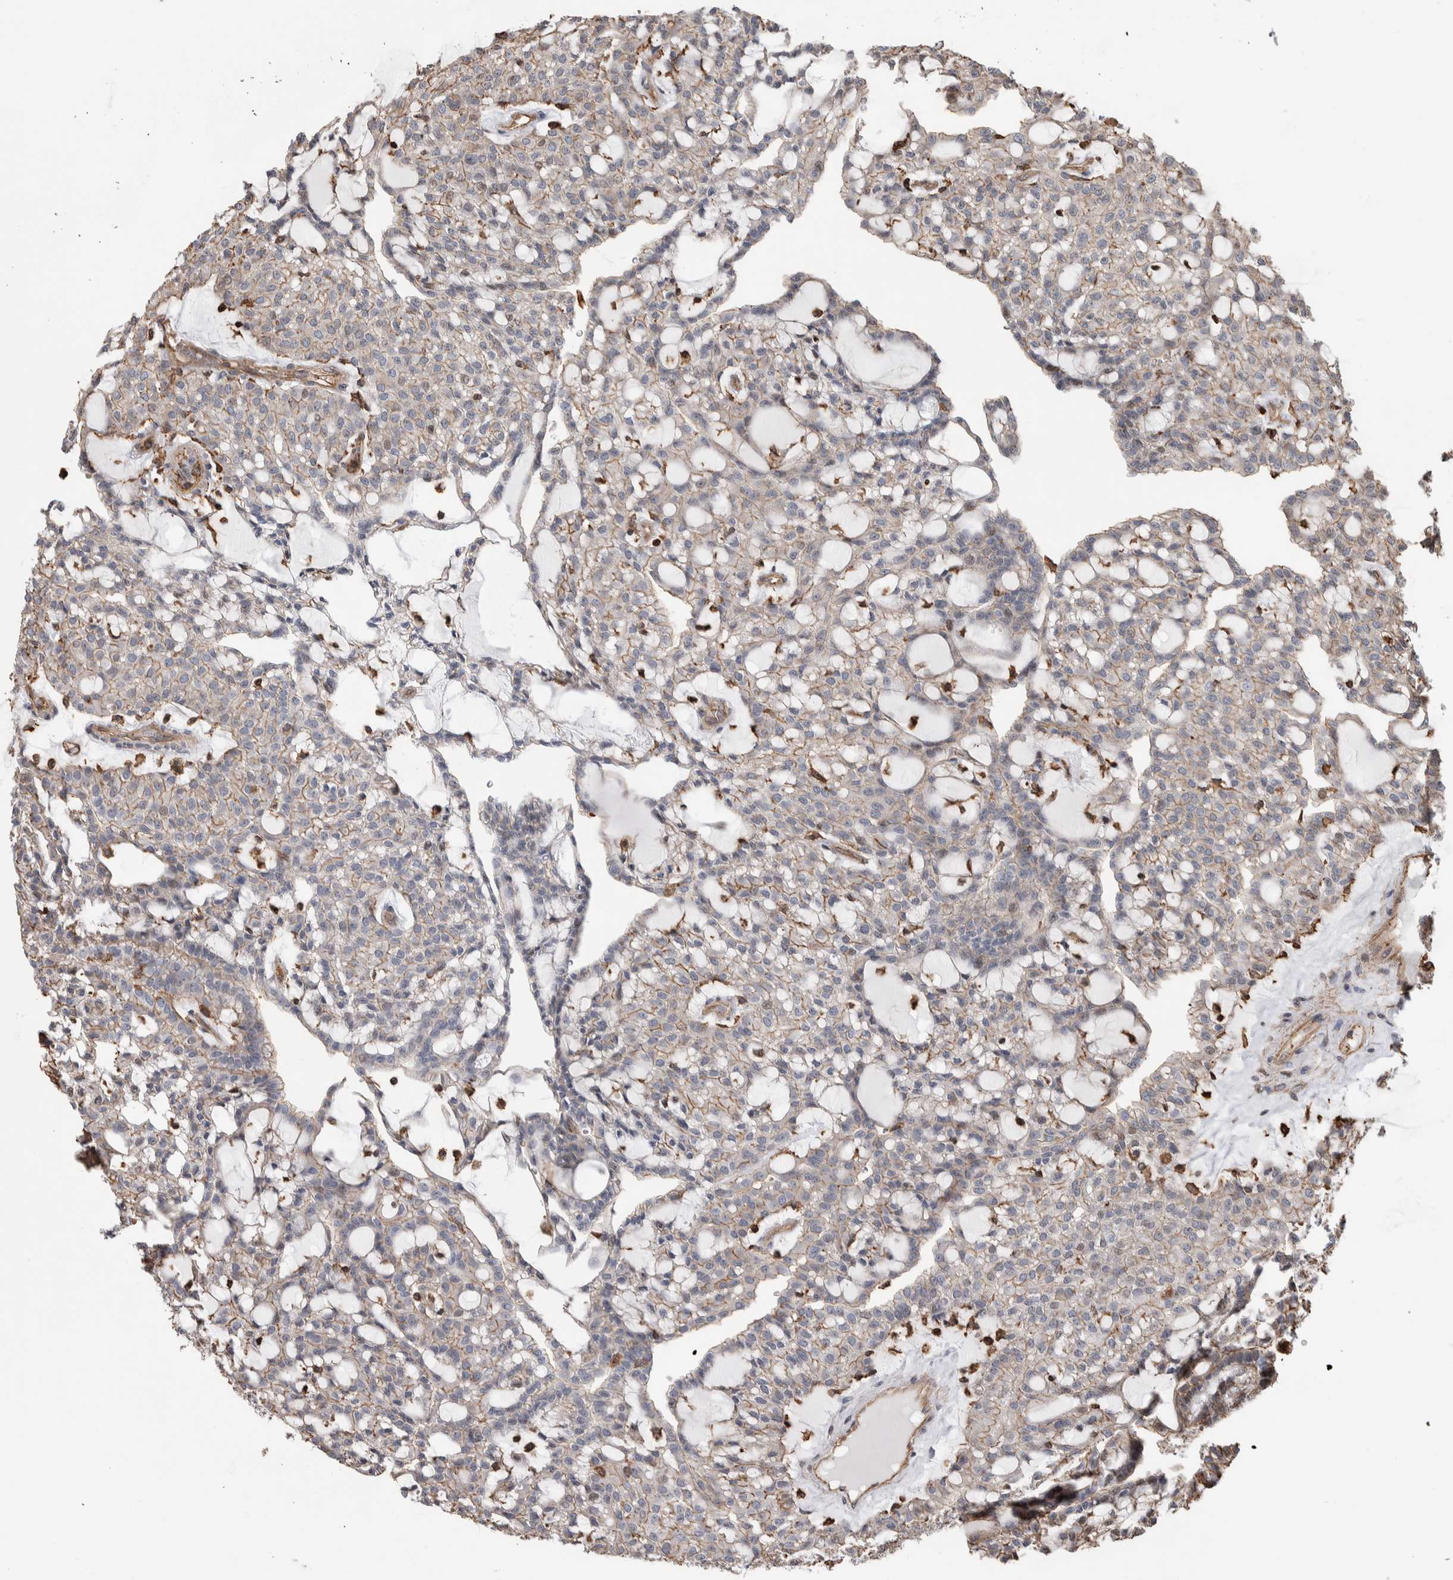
{"staining": {"intensity": "weak", "quantity": "25%-75%", "location": "cytoplasmic/membranous"}, "tissue": "renal cancer", "cell_type": "Tumor cells", "image_type": "cancer", "snomed": [{"axis": "morphology", "description": "Adenocarcinoma, NOS"}, {"axis": "topography", "description": "Kidney"}], "caption": "A low amount of weak cytoplasmic/membranous expression is present in about 25%-75% of tumor cells in renal cancer (adenocarcinoma) tissue.", "gene": "ENPP2", "patient": {"sex": "male", "age": 63}}